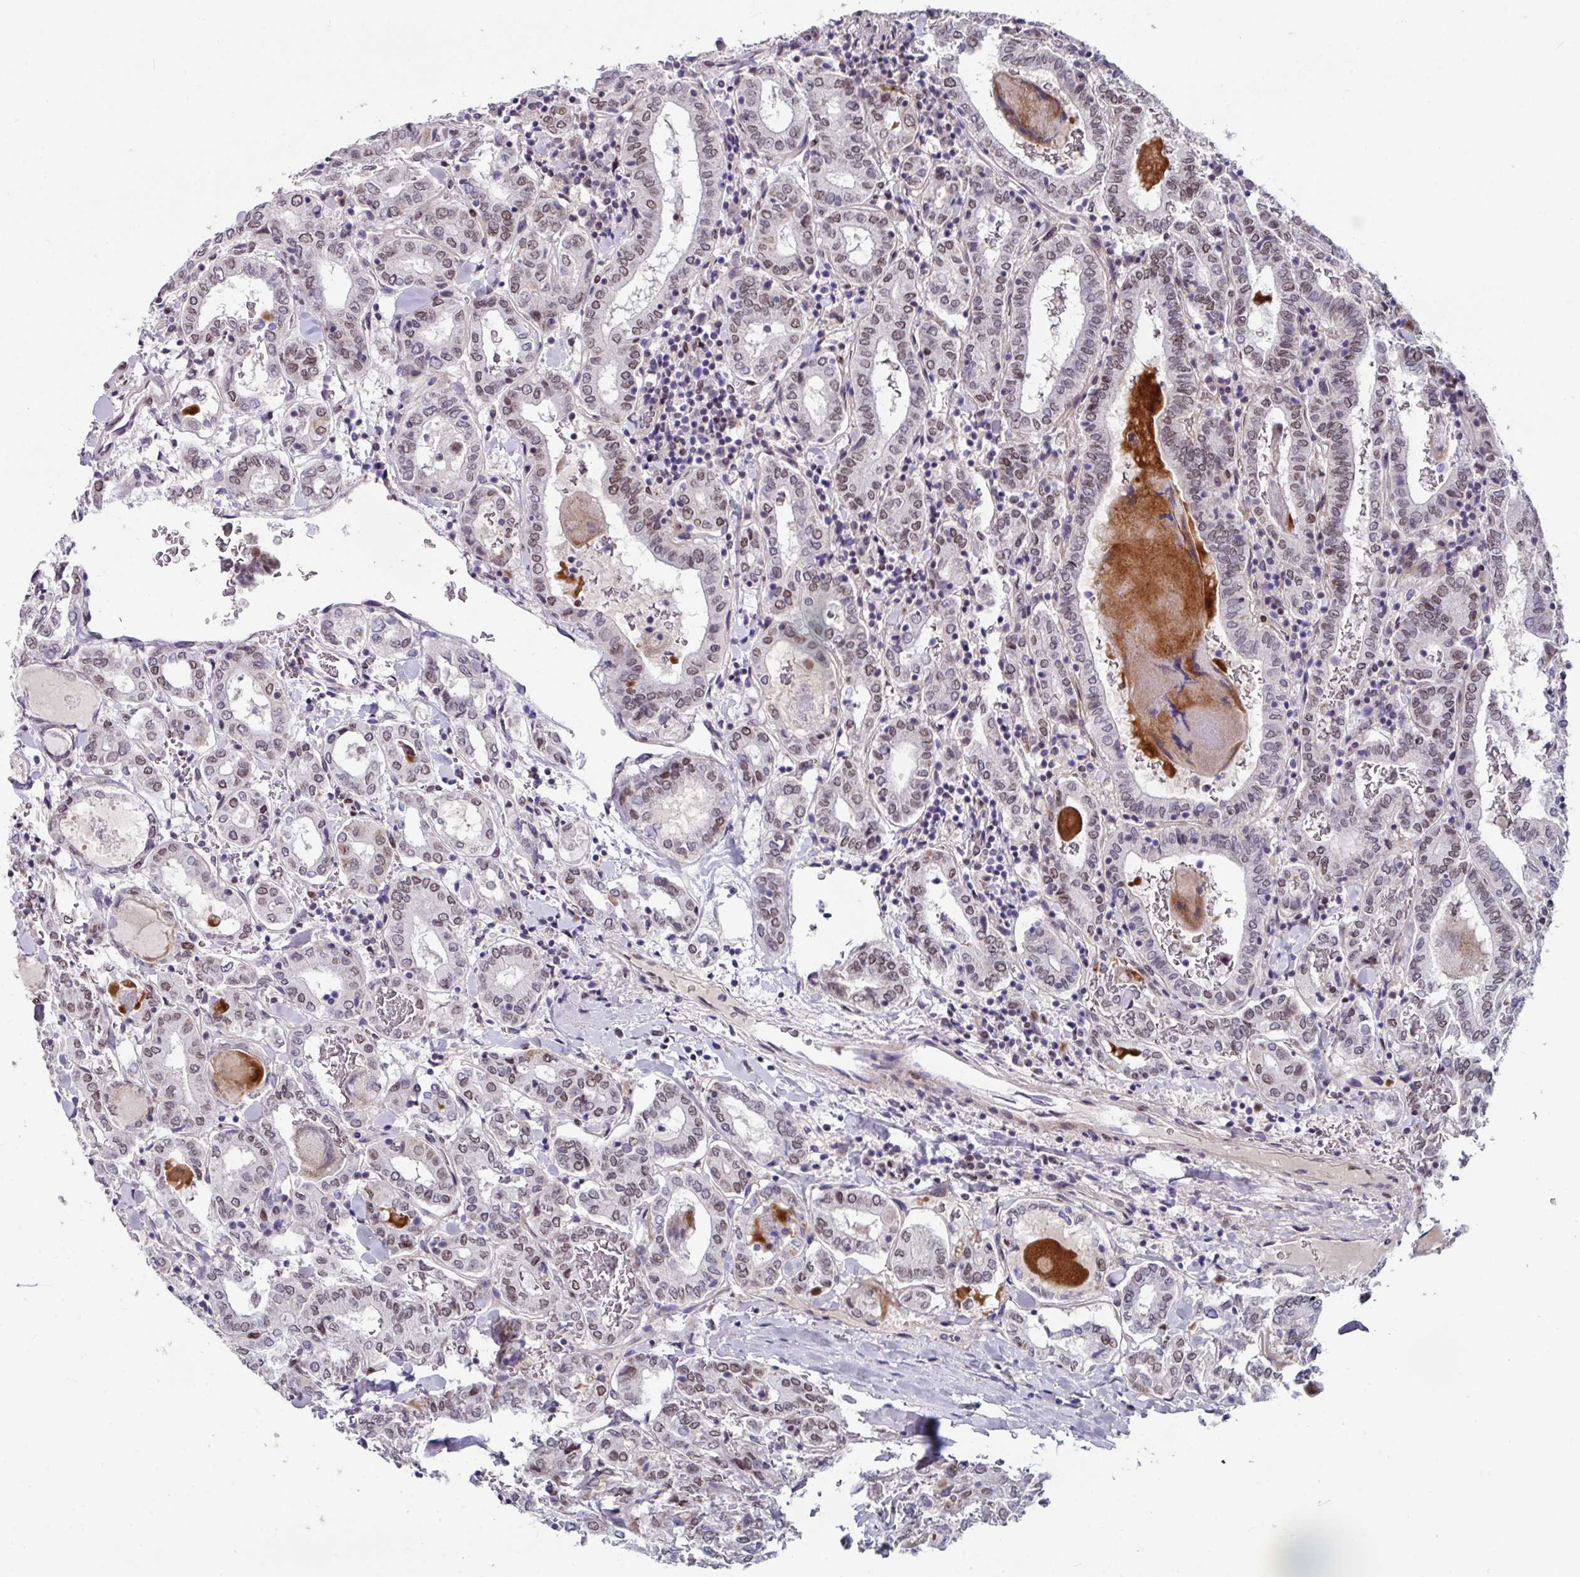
{"staining": {"intensity": "weak", "quantity": "25%-75%", "location": "nuclear"}, "tissue": "thyroid cancer", "cell_type": "Tumor cells", "image_type": "cancer", "snomed": [{"axis": "morphology", "description": "Papillary adenocarcinoma, NOS"}, {"axis": "topography", "description": "Thyroid gland"}], "caption": "DAB immunohistochemical staining of thyroid cancer exhibits weak nuclear protein positivity in about 25%-75% of tumor cells. The staining is performed using DAB brown chromogen to label protein expression. The nuclei are counter-stained blue using hematoxylin.", "gene": "CBX7", "patient": {"sex": "female", "age": 72}}